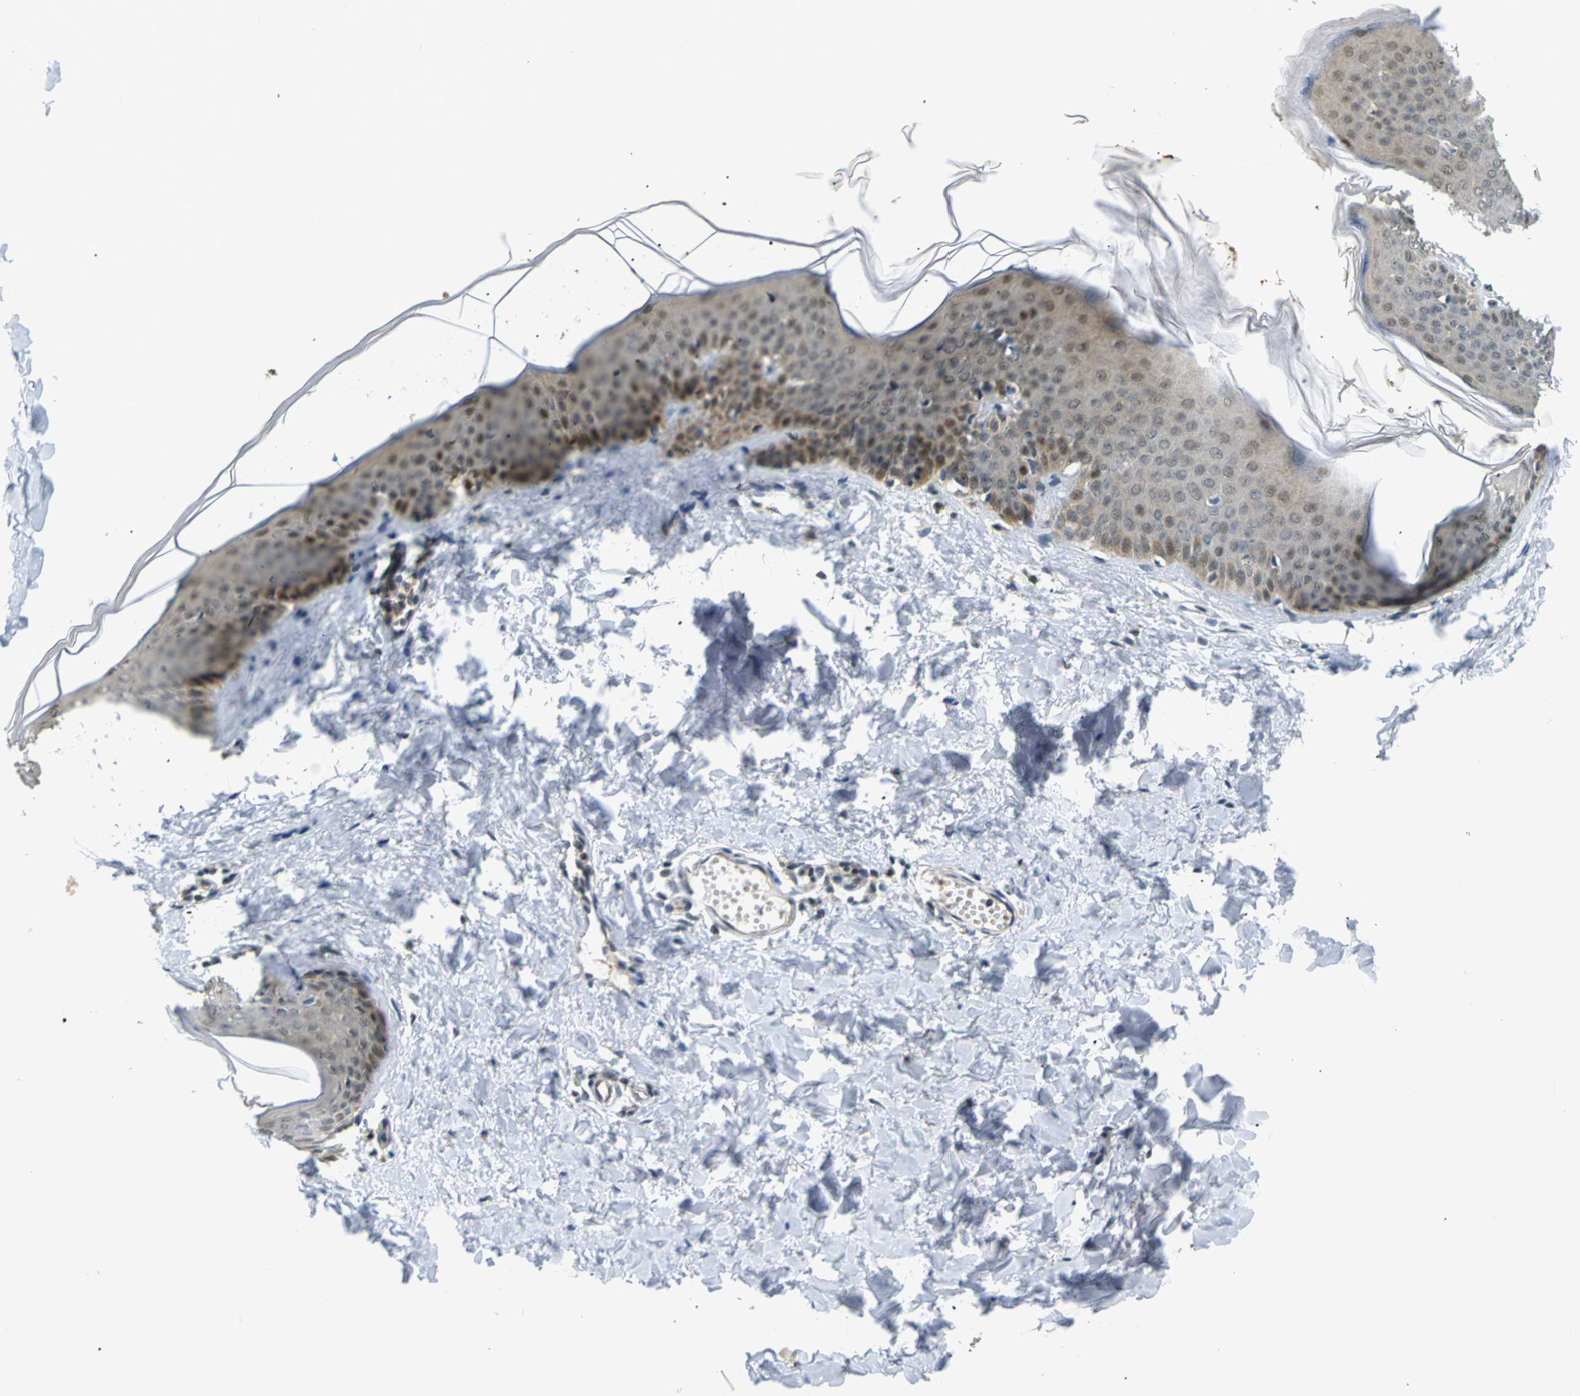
{"staining": {"intensity": "weak", "quantity": "25%-75%", "location": "cytoplasmic/membranous"}, "tissue": "skin", "cell_type": "Fibroblasts", "image_type": "normal", "snomed": [{"axis": "morphology", "description": "Normal tissue, NOS"}, {"axis": "topography", "description": "Skin"}], "caption": "This photomicrograph displays IHC staining of benign skin, with low weak cytoplasmic/membranous positivity in about 25%-75% of fibroblasts.", "gene": "SKP1", "patient": {"sex": "female", "age": 17}}